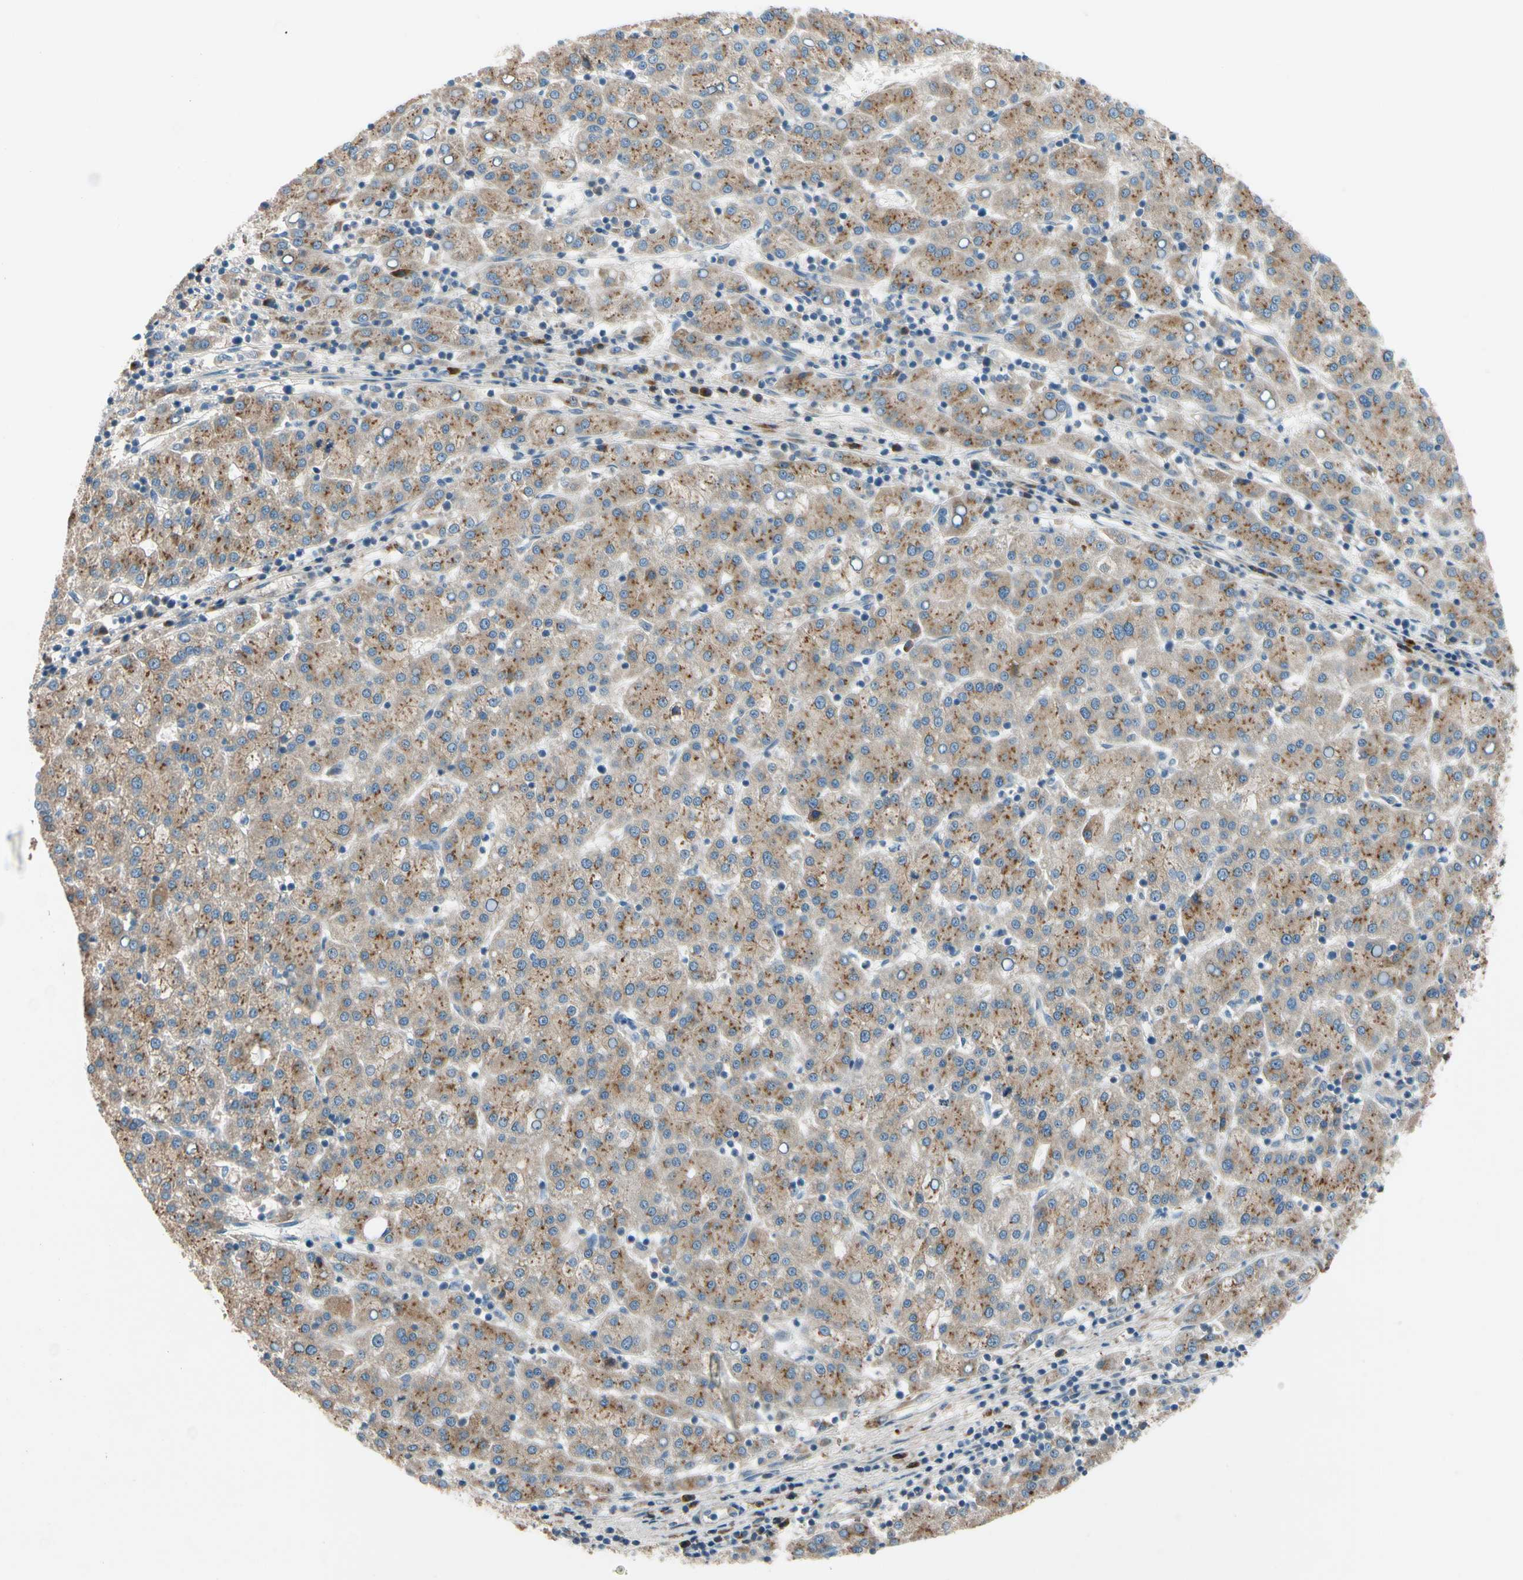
{"staining": {"intensity": "moderate", "quantity": ">75%", "location": "cytoplasmic/membranous"}, "tissue": "liver cancer", "cell_type": "Tumor cells", "image_type": "cancer", "snomed": [{"axis": "morphology", "description": "Carcinoma, Hepatocellular, NOS"}, {"axis": "topography", "description": "Liver"}], "caption": "Moderate cytoplasmic/membranous protein expression is seen in approximately >75% of tumor cells in liver hepatocellular carcinoma. (DAB IHC, brown staining for protein, blue staining for nuclei).", "gene": "MST1R", "patient": {"sex": "female", "age": 58}}